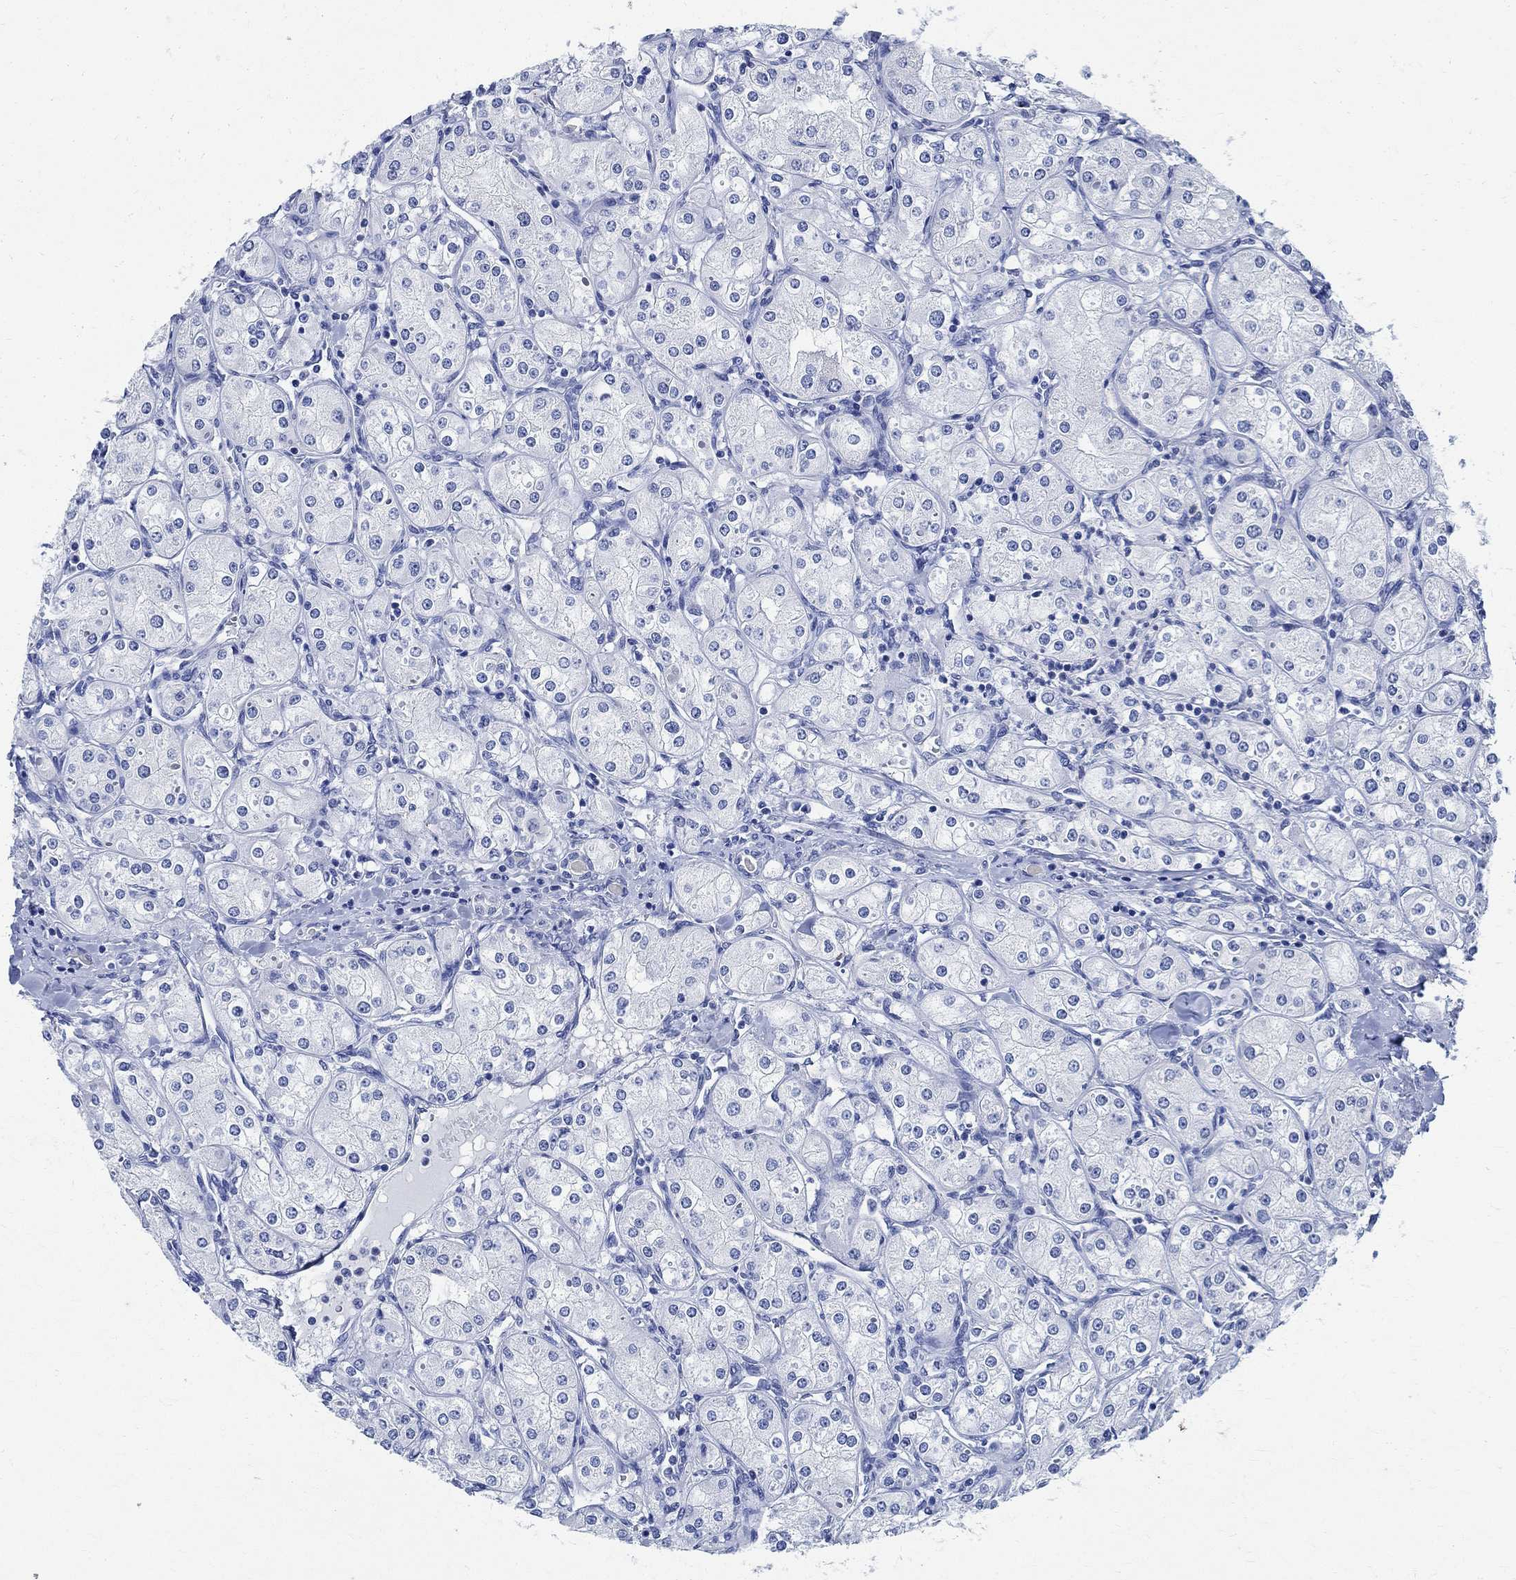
{"staining": {"intensity": "negative", "quantity": "none", "location": "none"}, "tissue": "renal cancer", "cell_type": "Tumor cells", "image_type": "cancer", "snomed": [{"axis": "morphology", "description": "Adenocarcinoma, NOS"}, {"axis": "topography", "description": "Kidney"}], "caption": "High magnification brightfield microscopy of adenocarcinoma (renal) stained with DAB (brown) and counterstained with hematoxylin (blue): tumor cells show no significant staining.", "gene": "TMEM221", "patient": {"sex": "male", "age": 77}}